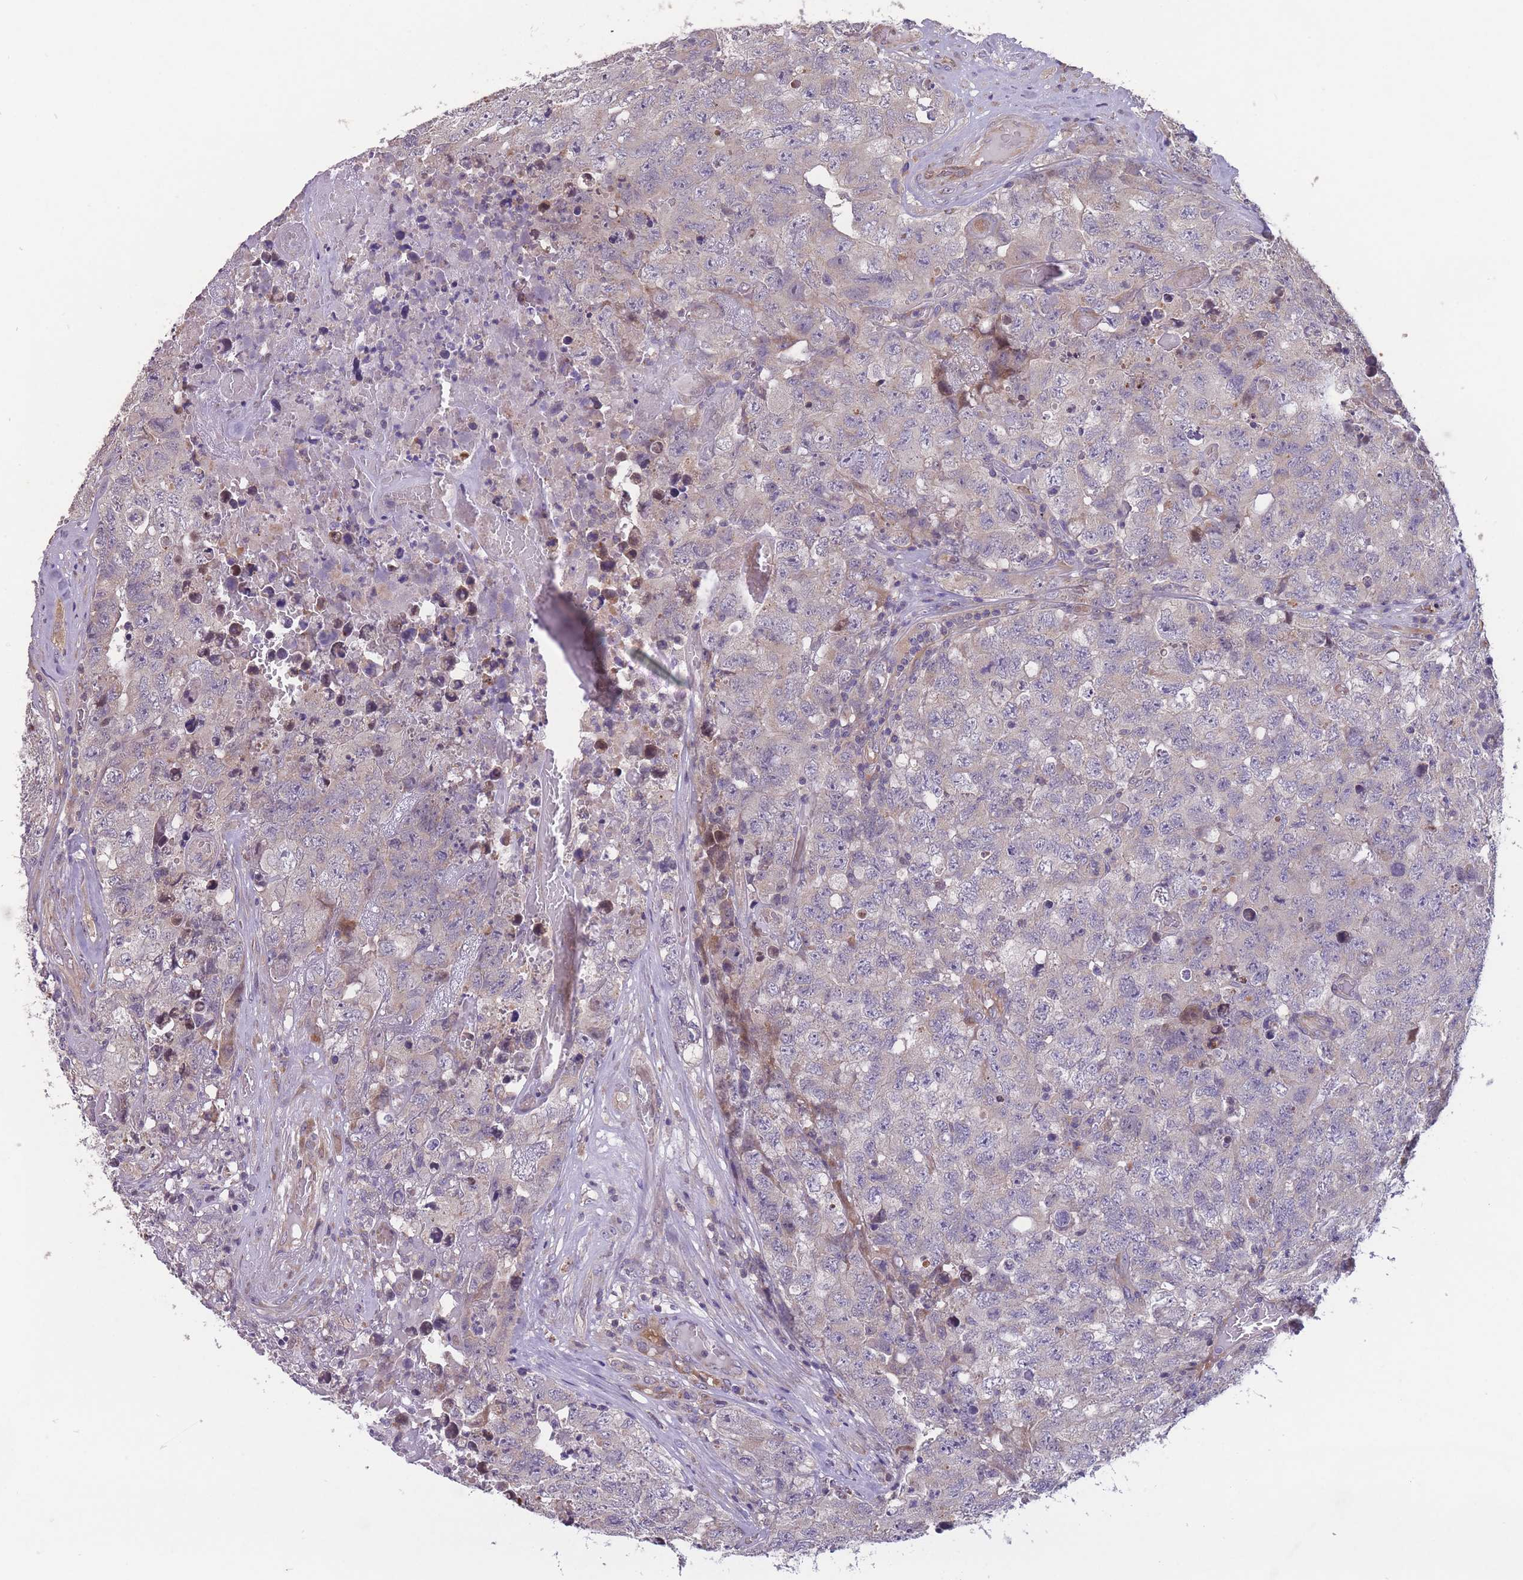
{"staining": {"intensity": "negative", "quantity": "none", "location": "none"}, "tissue": "testis cancer", "cell_type": "Tumor cells", "image_type": "cancer", "snomed": [{"axis": "morphology", "description": "Carcinoma, Embryonal, NOS"}, {"axis": "topography", "description": "Testis"}], "caption": "Tumor cells are negative for protein expression in human testis cancer (embryonal carcinoma).", "gene": "ITPKC", "patient": {"sex": "male", "age": 31}}